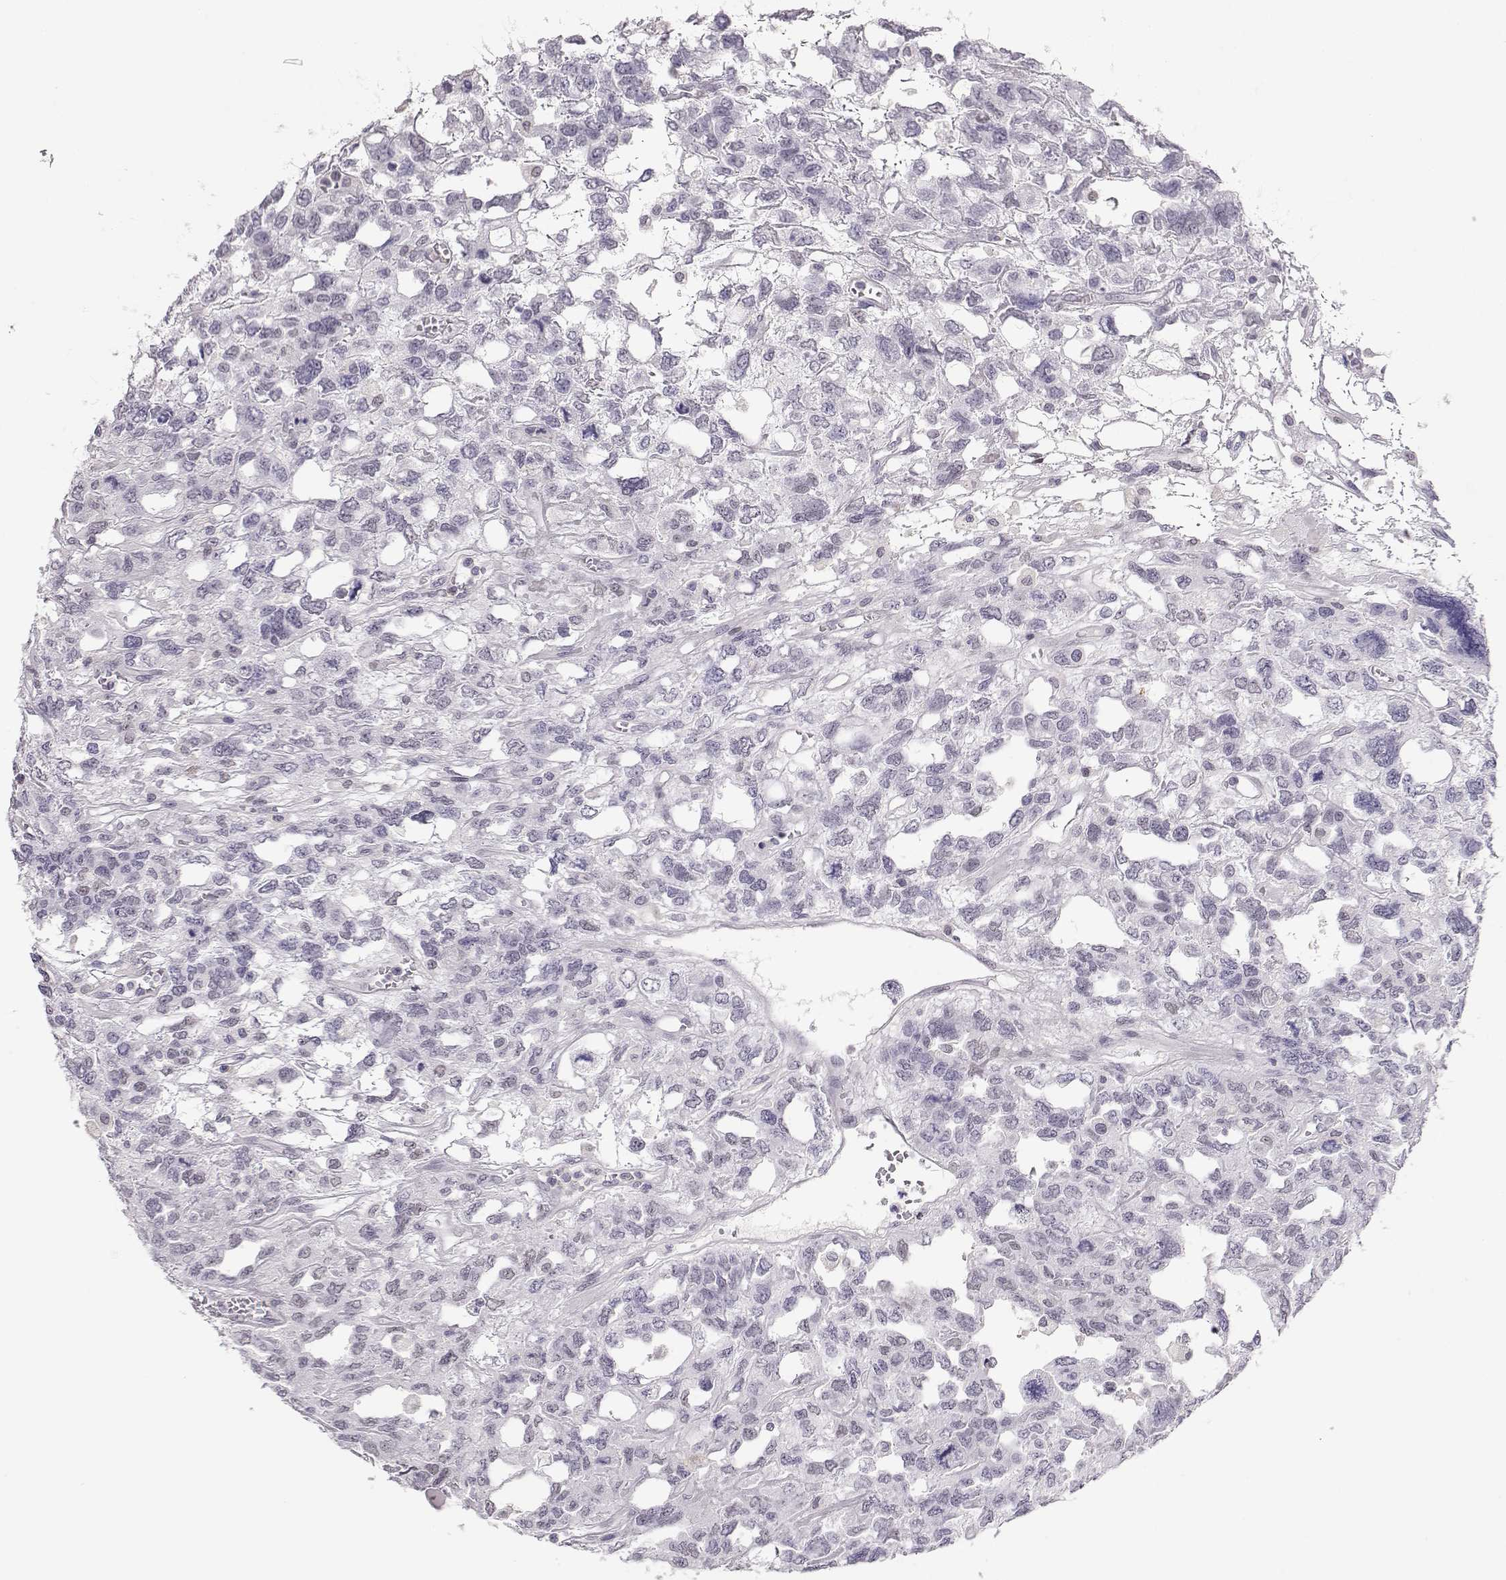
{"staining": {"intensity": "negative", "quantity": "none", "location": "none"}, "tissue": "testis cancer", "cell_type": "Tumor cells", "image_type": "cancer", "snomed": [{"axis": "morphology", "description": "Seminoma, NOS"}, {"axis": "topography", "description": "Testis"}], "caption": "DAB (3,3'-diaminobenzidine) immunohistochemical staining of human testis cancer reveals no significant expression in tumor cells.", "gene": "TEPP", "patient": {"sex": "male", "age": 52}}